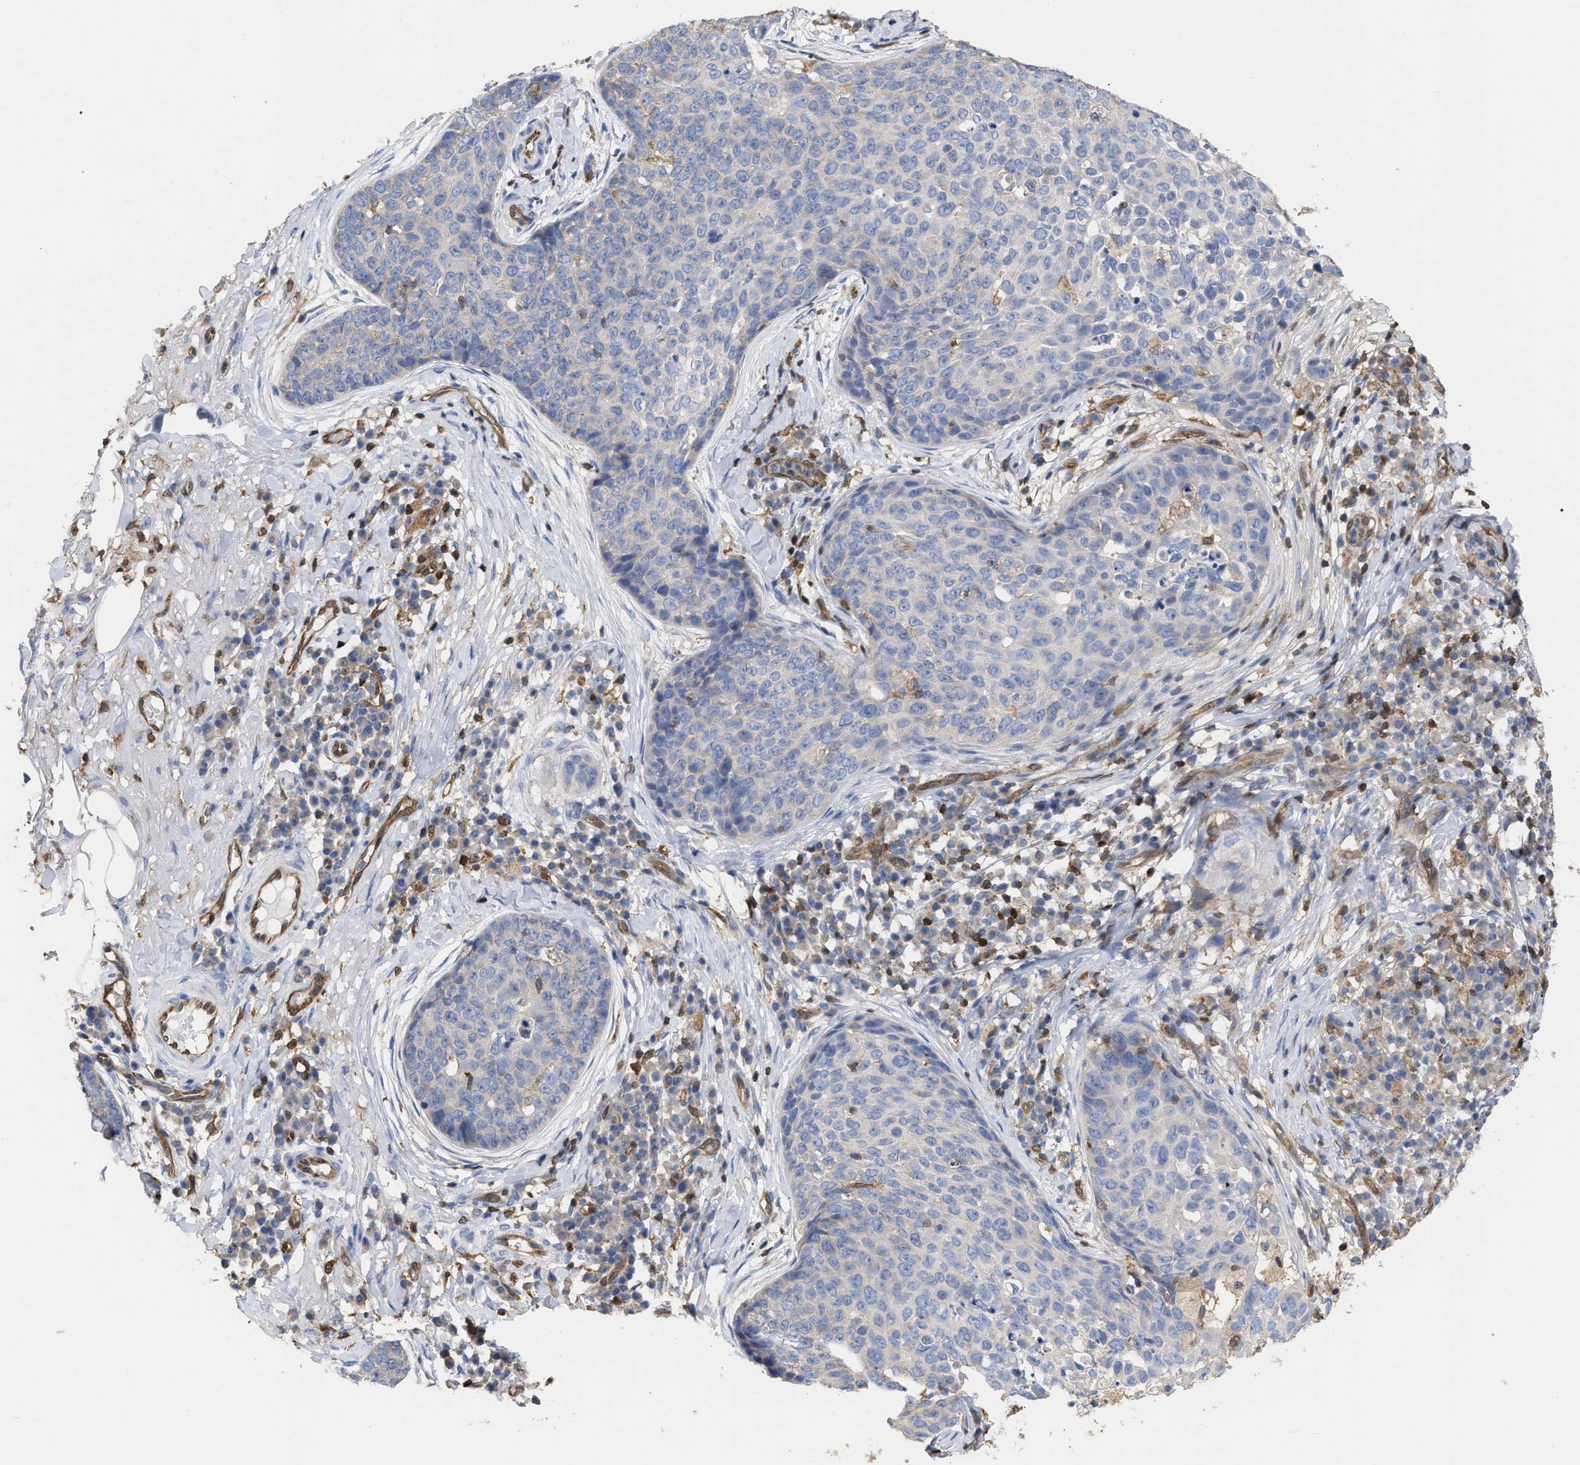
{"staining": {"intensity": "negative", "quantity": "none", "location": "none"}, "tissue": "skin cancer", "cell_type": "Tumor cells", "image_type": "cancer", "snomed": [{"axis": "morphology", "description": "Squamous cell carcinoma in situ, NOS"}, {"axis": "morphology", "description": "Squamous cell carcinoma, NOS"}, {"axis": "topography", "description": "Skin"}], "caption": "There is no significant positivity in tumor cells of skin cancer.", "gene": "GIMAP4", "patient": {"sex": "male", "age": 93}}